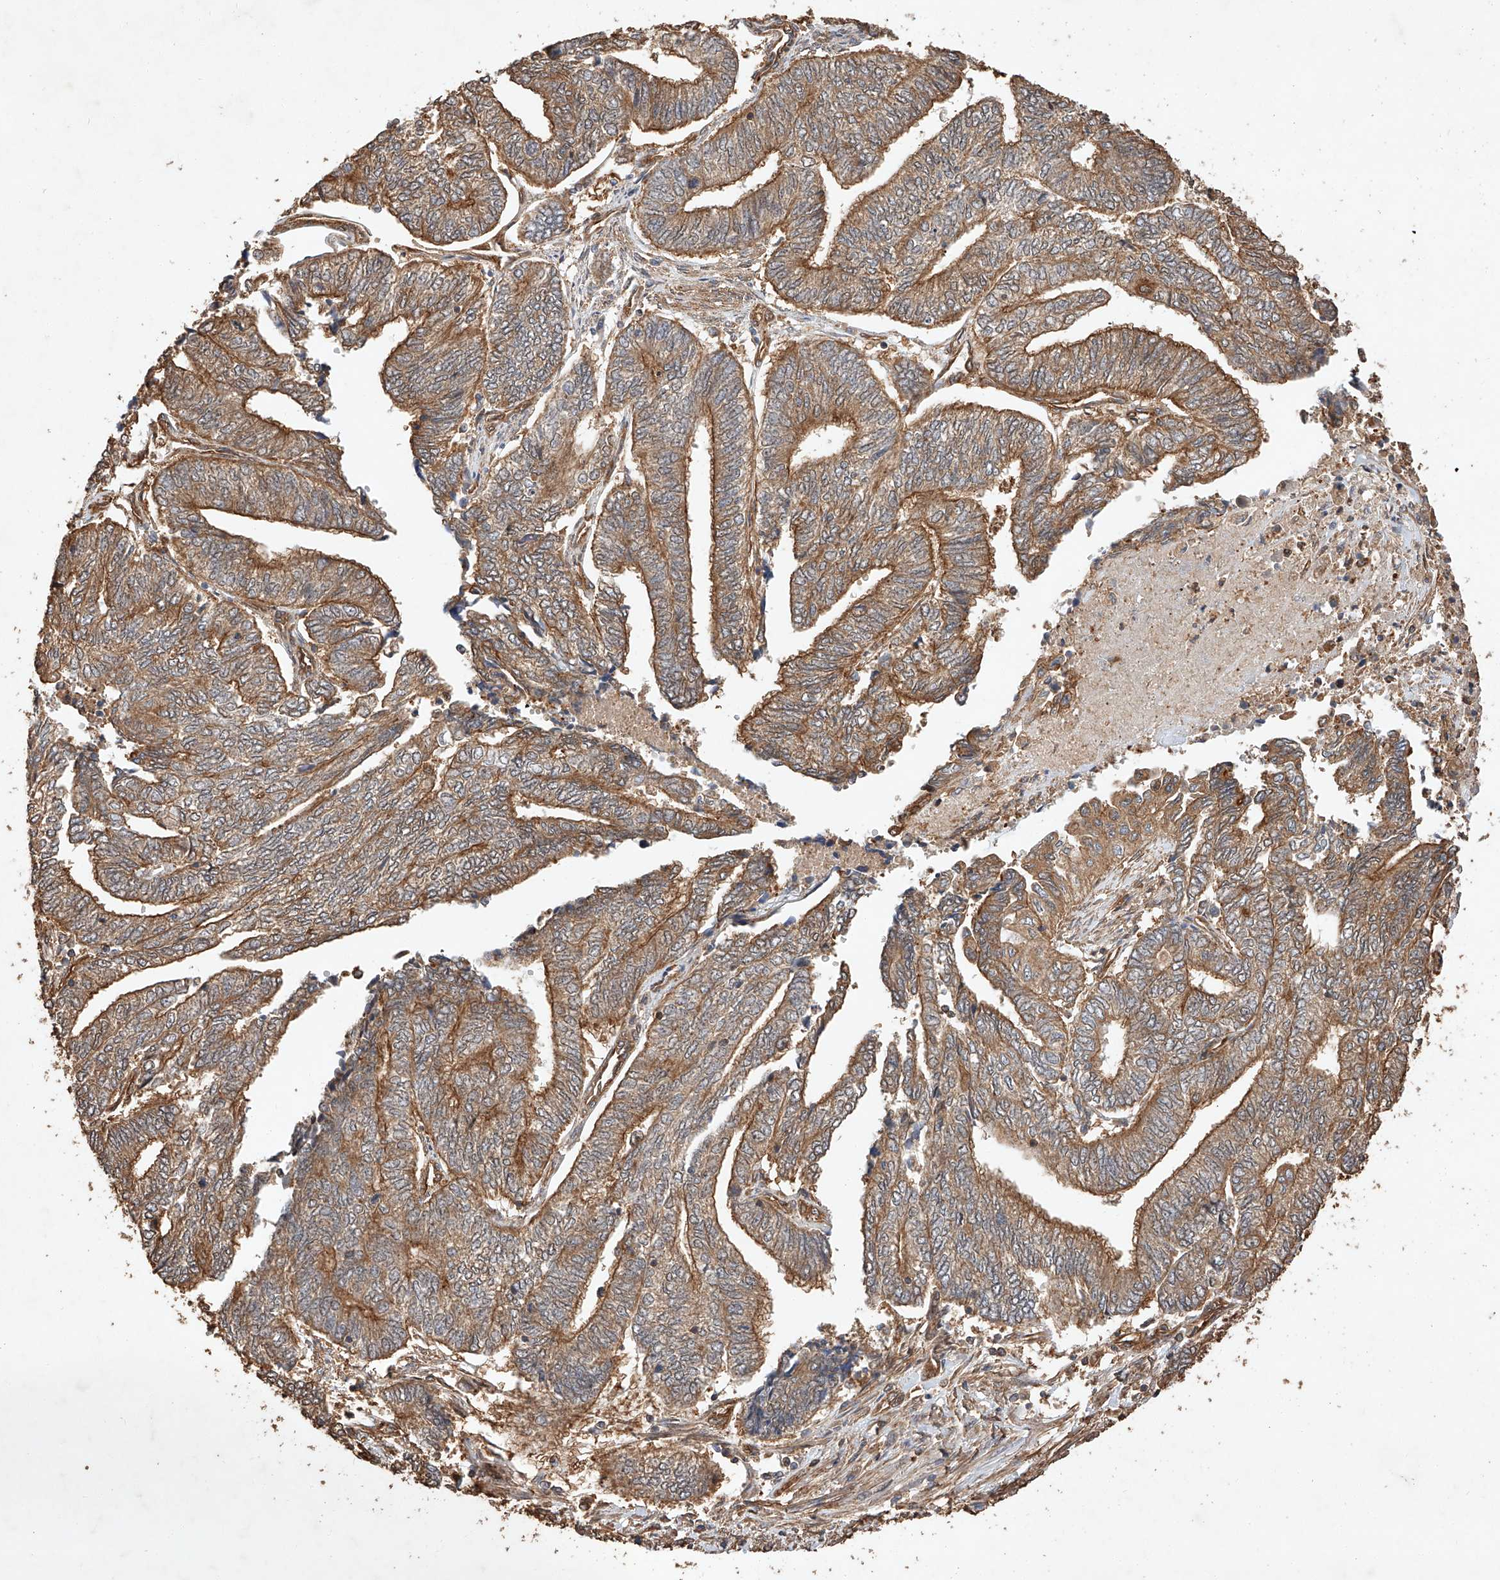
{"staining": {"intensity": "moderate", "quantity": ">75%", "location": "cytoplasmic/membranous"}, "tissue": "endometrial cancer", "cell_type": "Tumor cells", "image_type": "cancer", "snomed": [{"axis": "morphology", "description": "Adenocarcinoma, NOS"}, {"axis": "topography", "description": "Uterus"}, {"axis": "topography", "description": "Endometrium"}], "caption": "An immunohistochemistry photomicrograph of neoplastic tissue is shown. Protein staining in brown shows moderate cytoplasmic/membranous positivity in endometrial adenocarcinoma within tumor cells. (Brightfield microscopy of DAB IHC at high magnification).", "gene": "GHDC", "patient": {"sex": "female", "age": 70}}